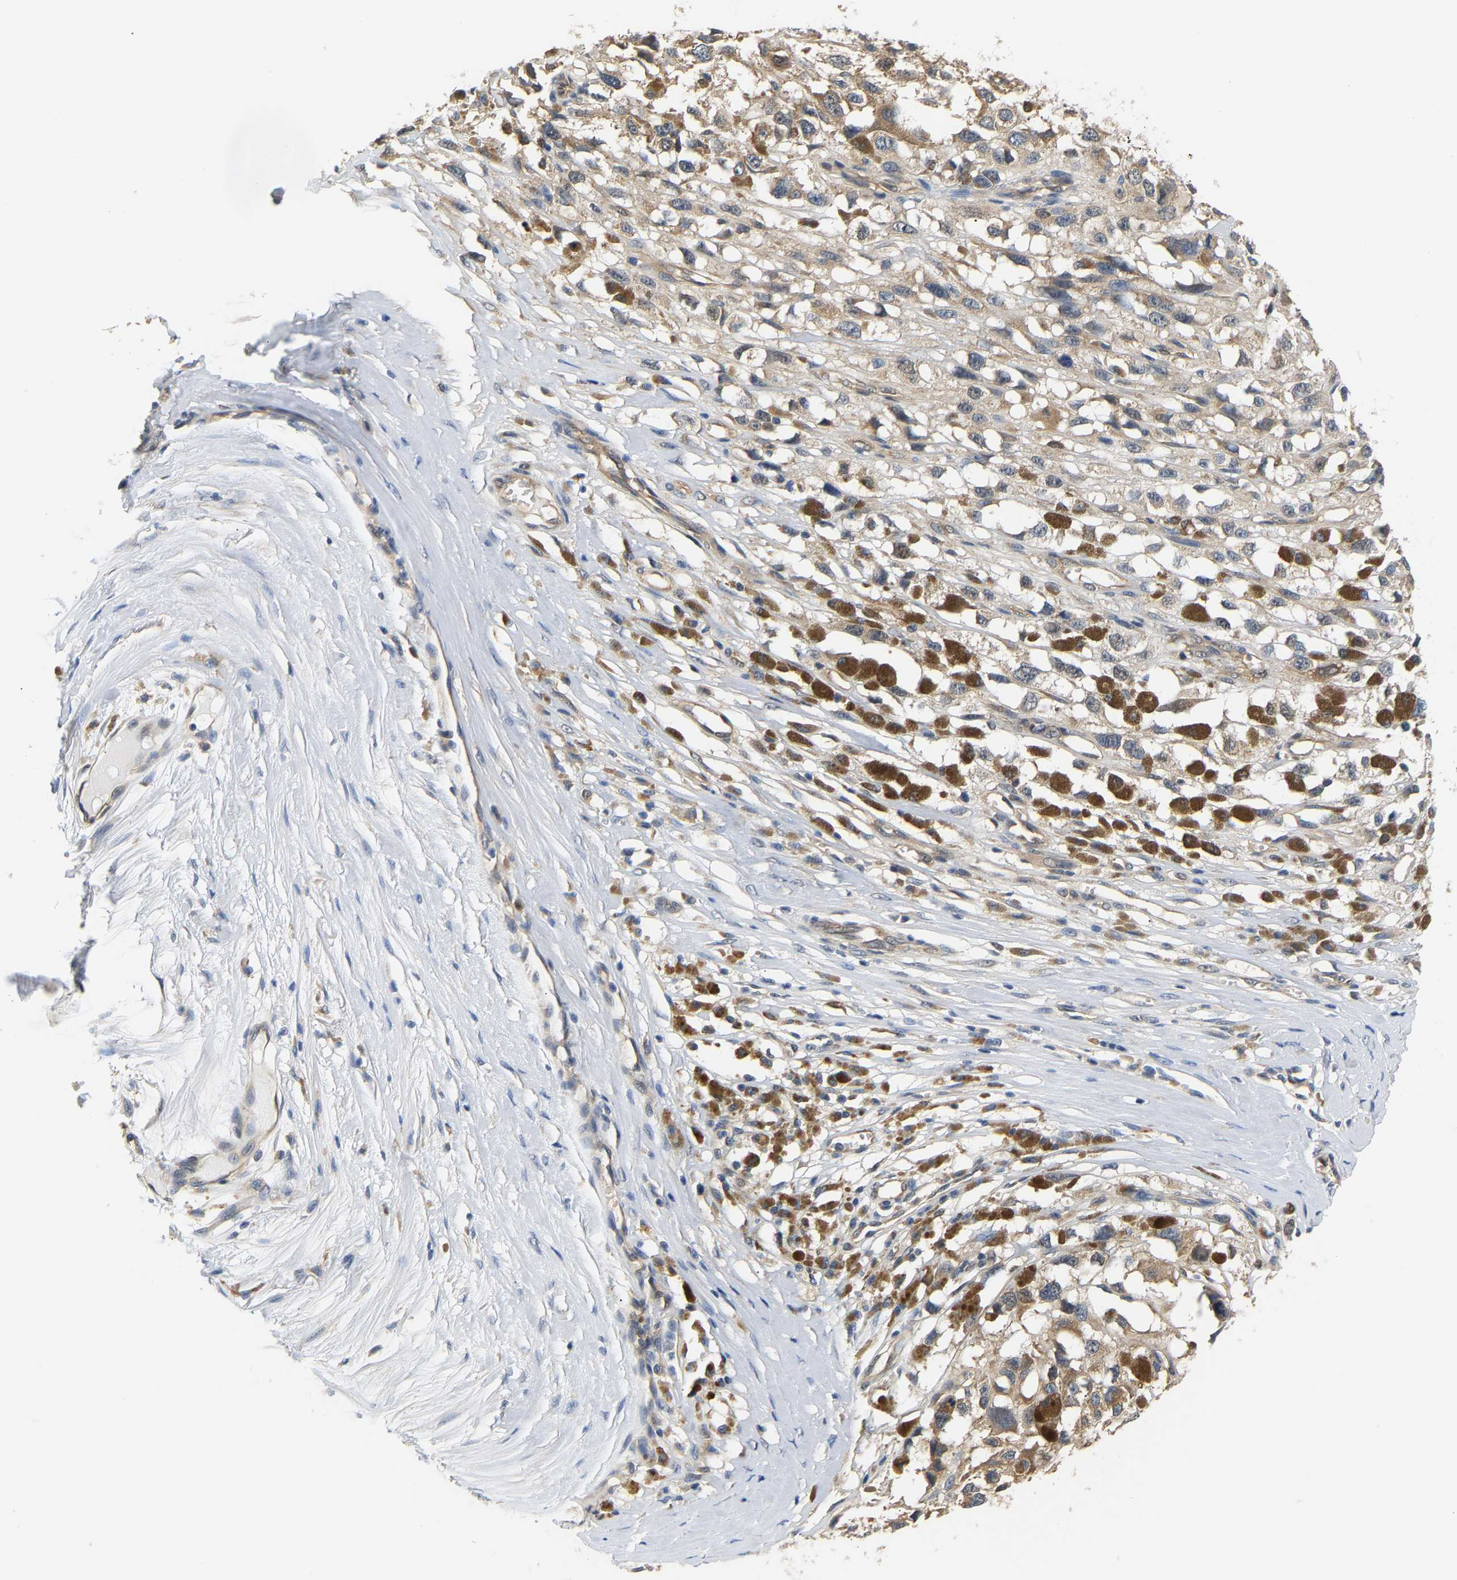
{"staining": {"intensity": "weak", "quantity": ">75%", "location": "cytoplasmic/membranous"}, "tissue": "melanoma", "cell_type": "Tumor cells", "image_type": "cancer", "snomed": [{"axis": "morphology", "description": "Malignant melanoma, Metastatic site"}, {"axis": "topography", "description": "Lymph node"}], "caption": "Immunohistochemistry of human malignant melanoma (metastatic site) exhibits low levels of weak cytoplasmic/membranous positivity in about >75% of tumor cells. Nuclei are stained in blue.", "gene": "ARHGEF12", "patient": {"sex": "male", "age": 59}}